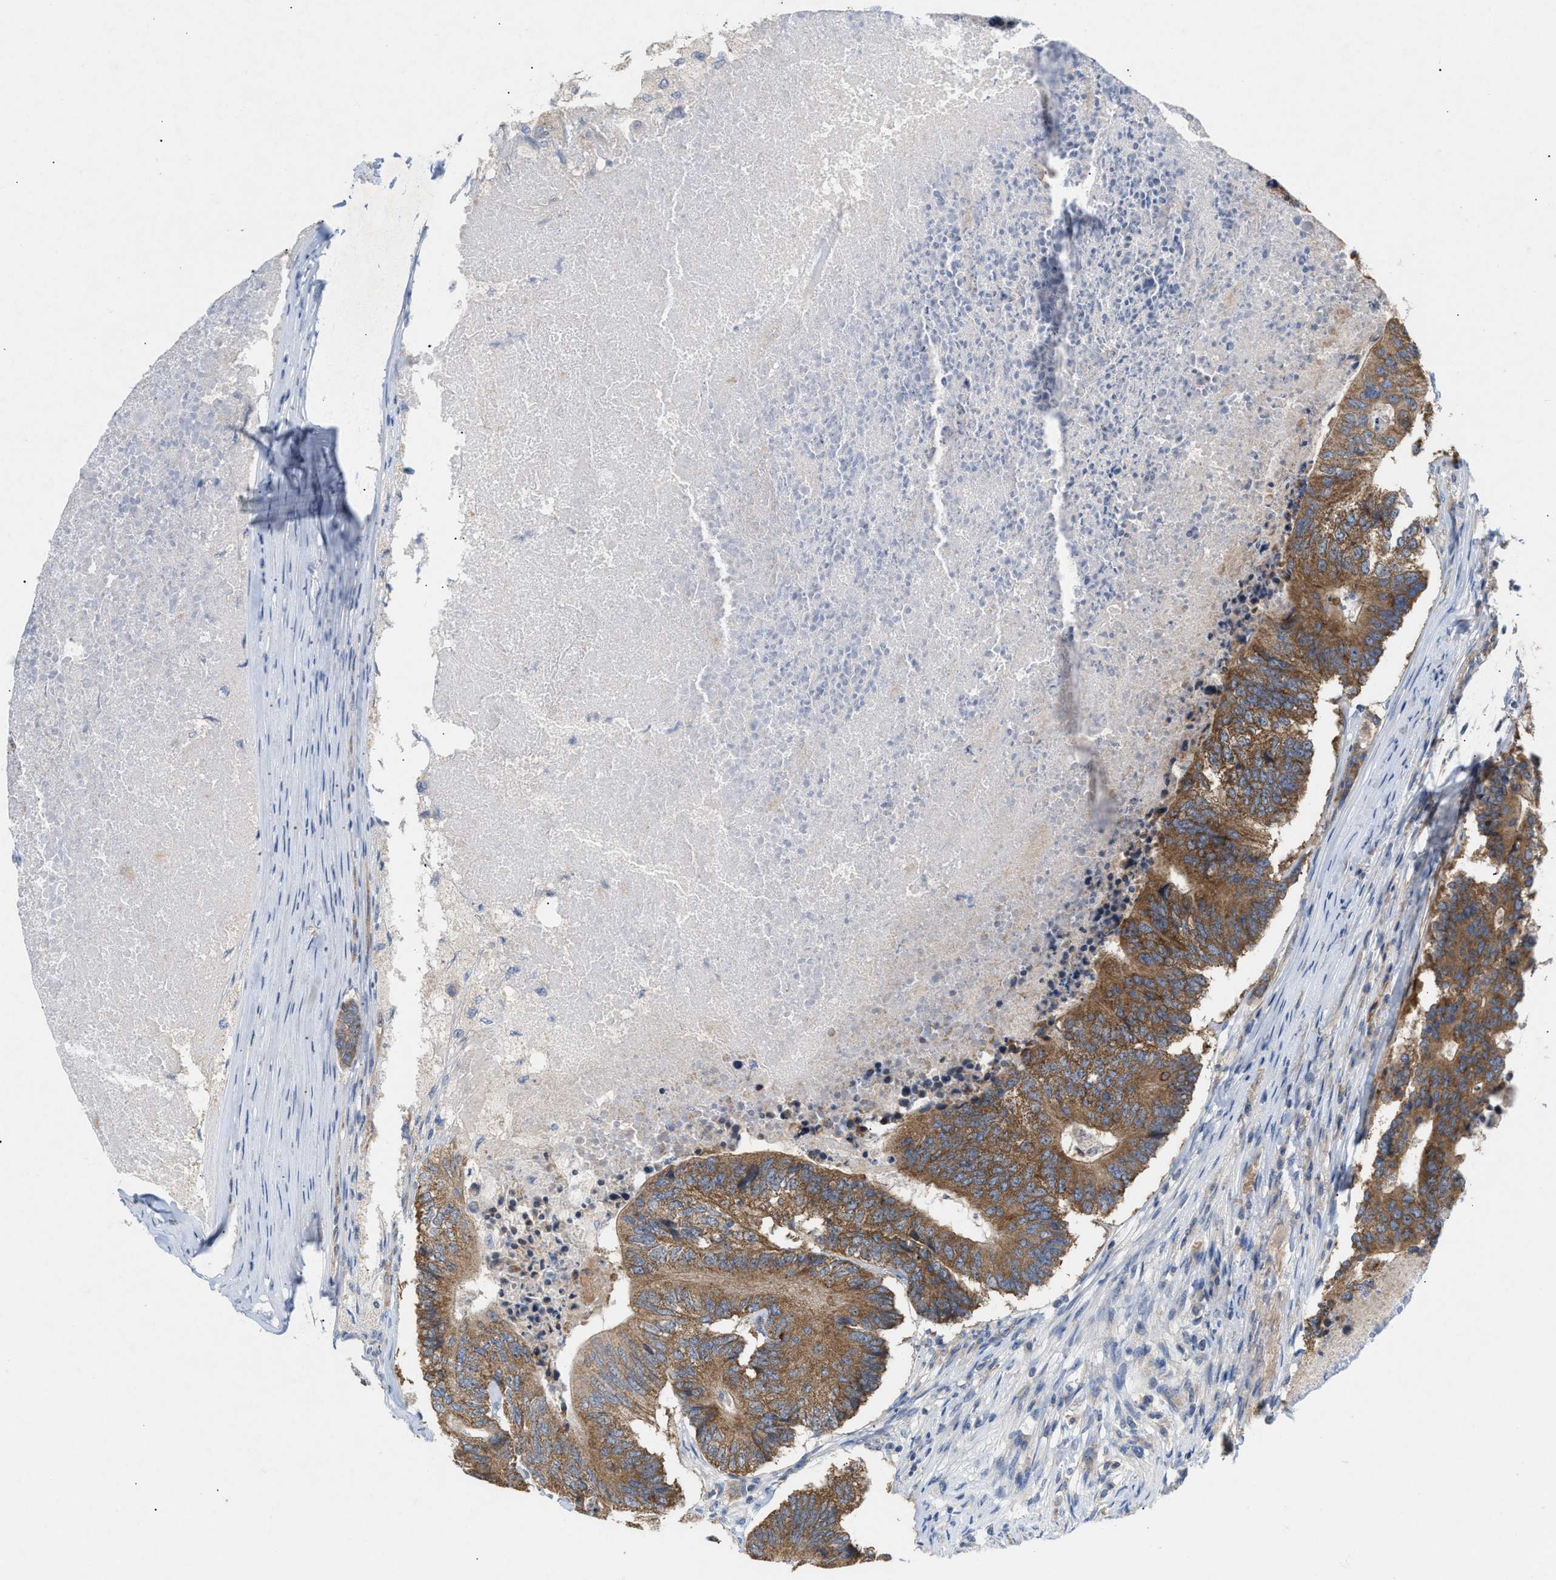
{"staining": {"intensity": "moderate", "quantity": ">75%", "location": "cytoplasmic/membranous"}, "tissue": "colorectal cancer", "cell_type": "Tumor cells", "image_type": "cancer", "snomed": [{"axis": "morphology", "description": "Adenocarcinoma, NOS"}, {"axis": "topography", "description": "Colon"}], "caption": "There is medium levels of moderate cytoplasmic/membranous expression in tumor cells of colorectal cancer, as demonstrated by immunohistochemical staining (brown color).", "gene": "UBAP2", "patient": {"sex": "female", "age": 67}}